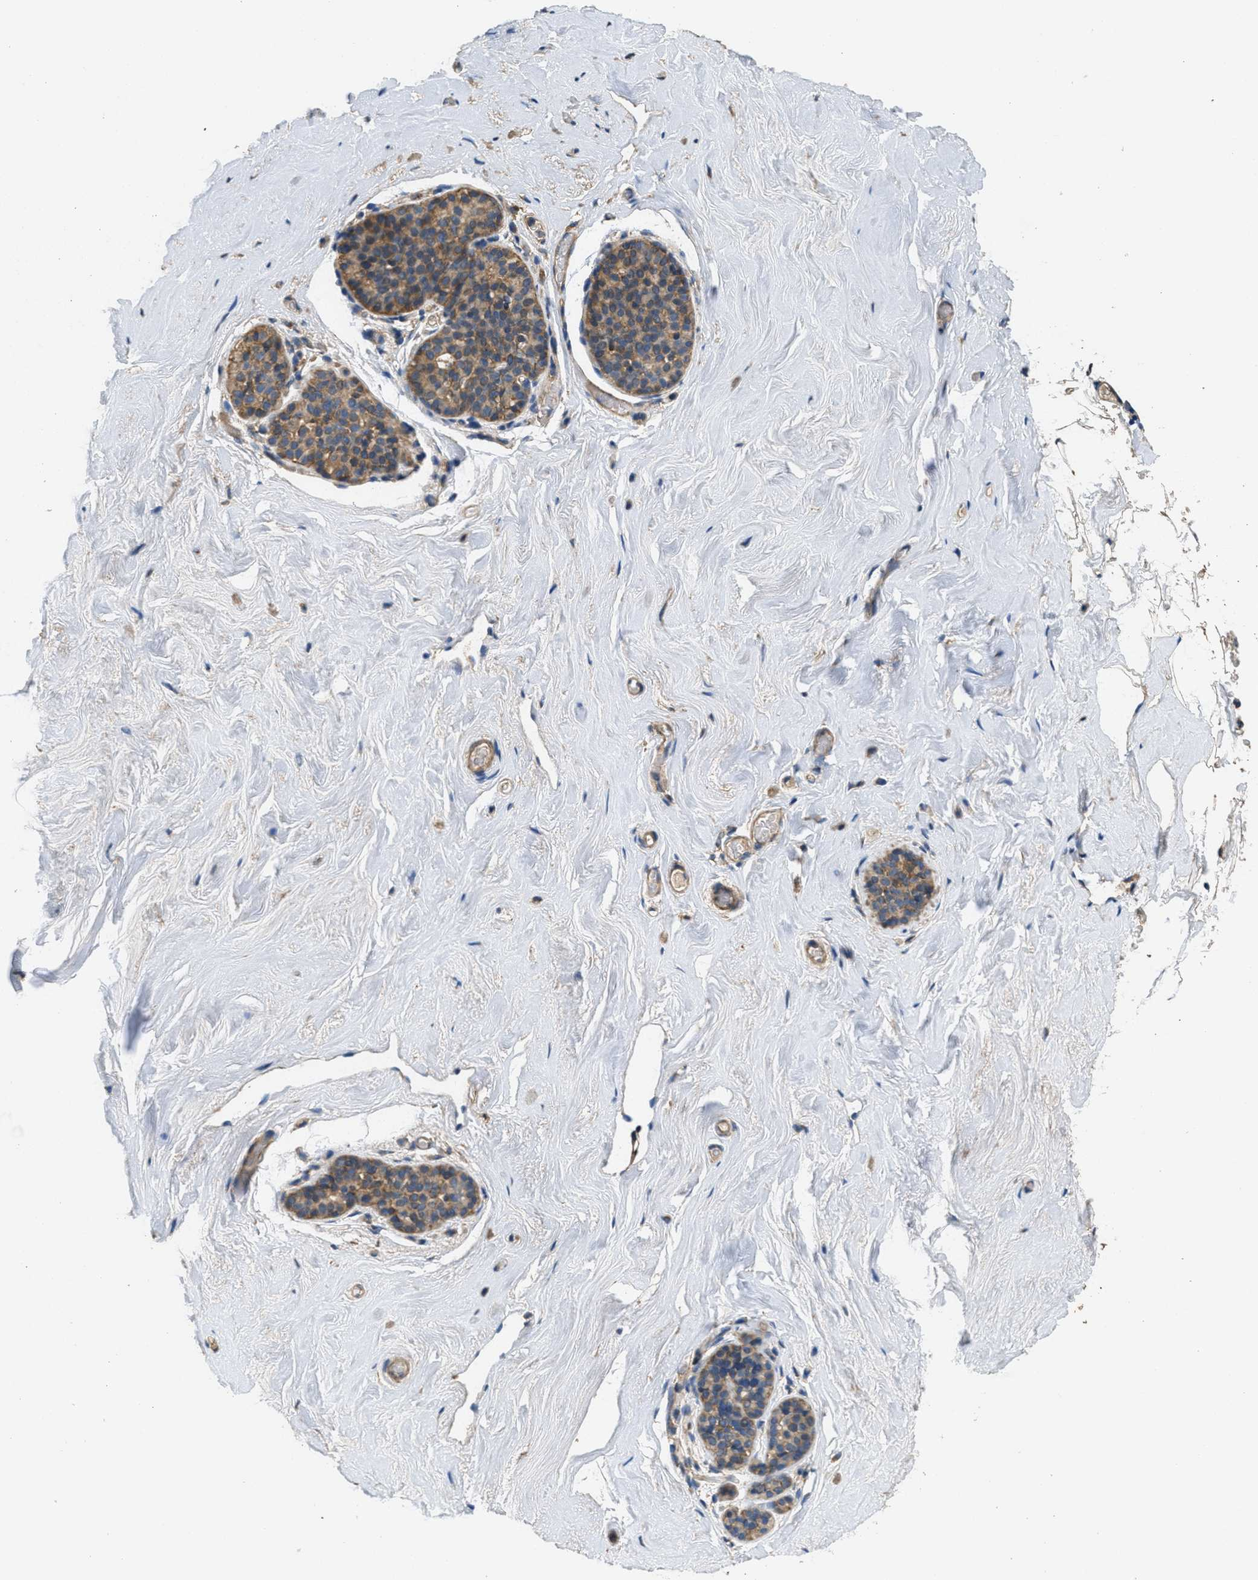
{"staining": {"intensity": "negative", "quantity": "none", "location": "none"}, "tissue": "breast", "cell_type": "Adipocytes", "image_type": "normal", "snomed": [{"axis": "morphology", "description": "Normal tissue, NOS"}, {"axis": "topography", "description": "Breast"}], "caption": "DAB immunohistochemical staining of normal human breast displays no significant positivity in adipocytes. The staining was performed using DAB (3,3'-diaminobenzidine) to visualize the protein expression in brown, while the nuclei were stained in blue with hematoxylin (Magnification: 20x).", "gene": "THBS2", "patient": {"sex": "female", "age": 75}}